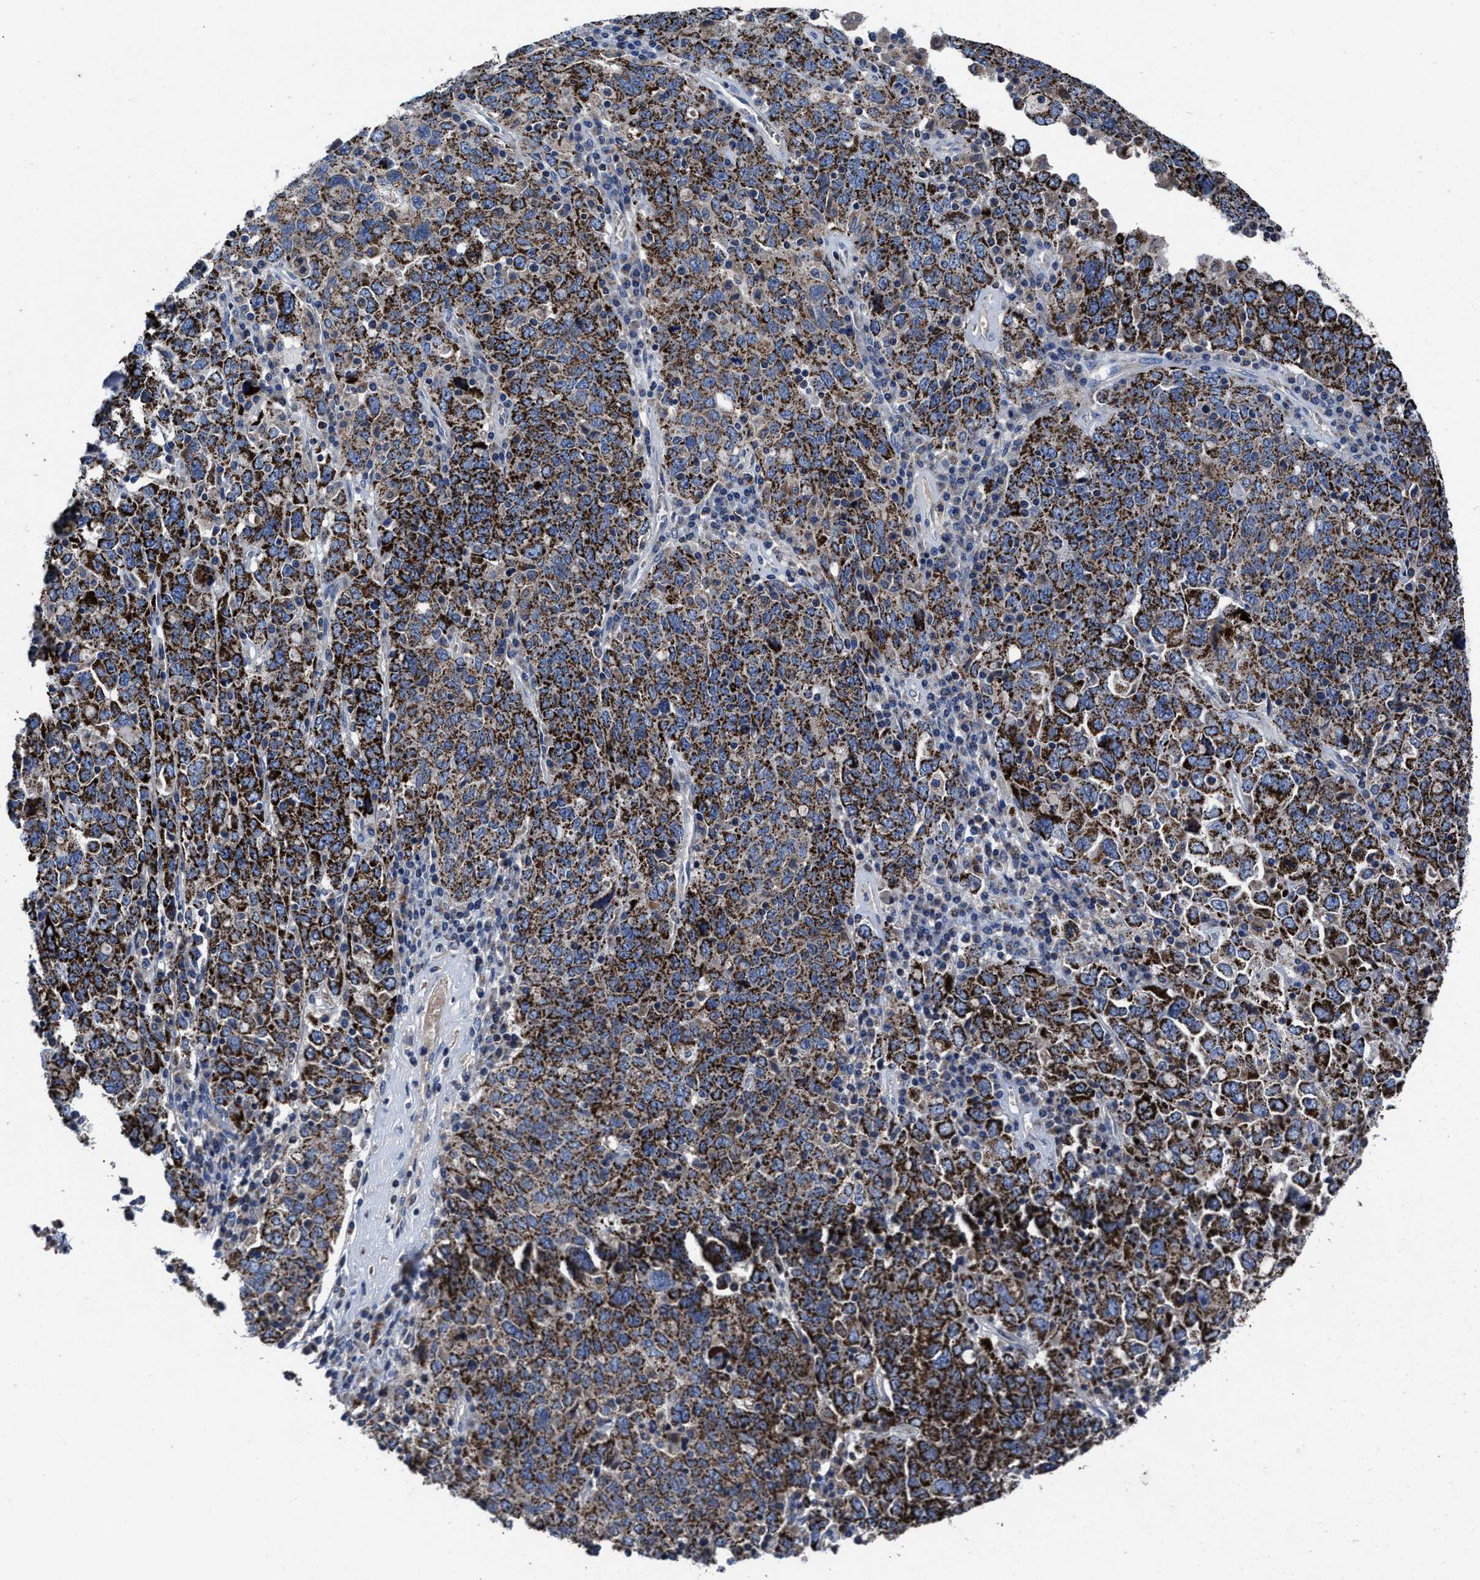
{"staining": {"intensity": "strong", "quantity": ">75%", "location": "cytoplasmic/membranous"}, "tissue": "ovarian cancer", "cell_type": "Tumor cells", "image_type": "cancer", "snomed": [{"axis": "morphology", "description": "Carcinoma, endometroid"}, {"axis": "topography", "description": "Ovary"}], "caption": "DAB (3,3'-diaminobenzidine) immunohistochemical staining of ovarian cancer (endometroid carcinoma) shows strong cytoplasmic/membranous protein positivity in approximately >75% of tumor cells. The staining is performed using DAB (3,3'-diaminobenzidine) brown chromogen to label protein expression. The nuclei are counter-stained blue using hematoxylin.", "gene": "CACNA1D", "patient": {"sex": "female", "age": 62}}